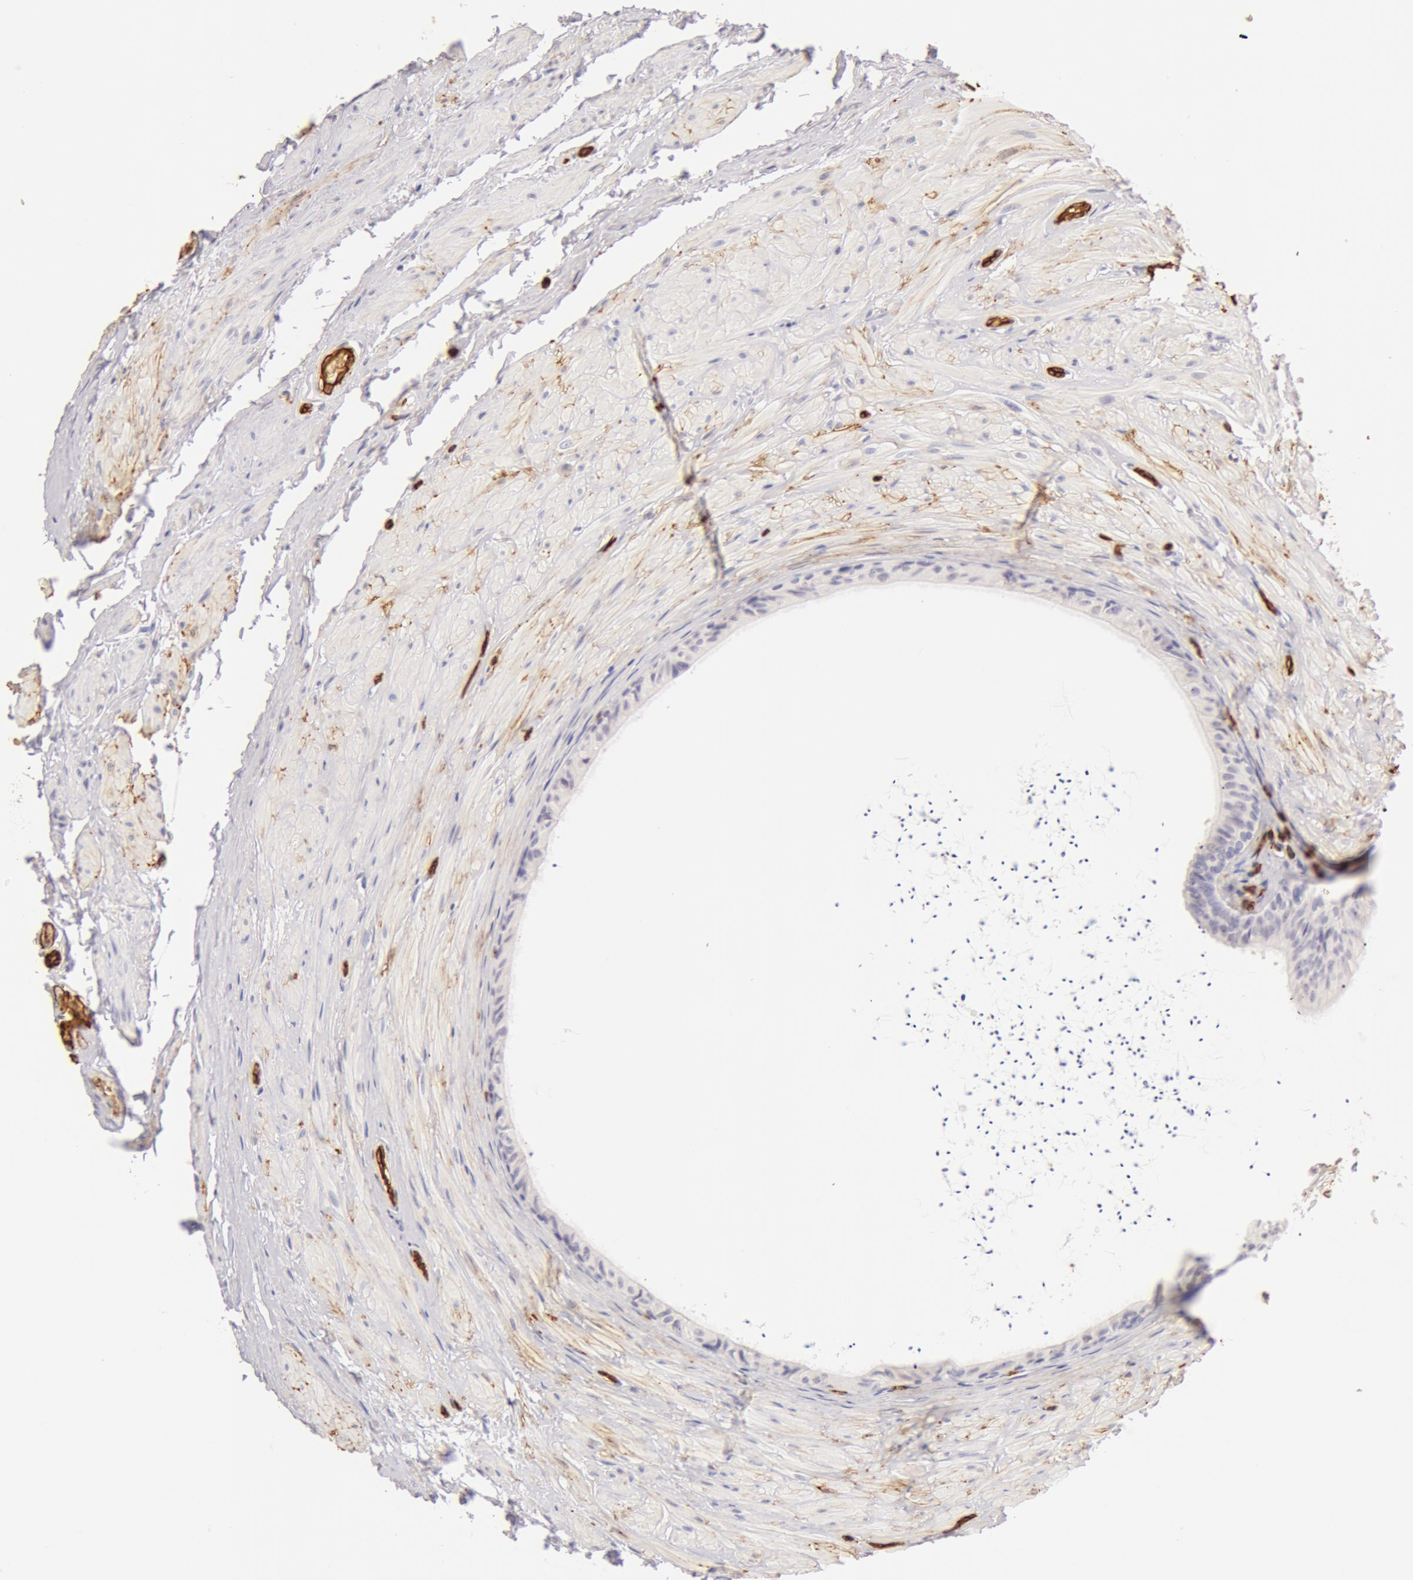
{"staining": {"intensity": "negative", "quantity": "none", "location": "none"}, "tissue": "epididymis", "cell_type": "Glandular cells", "image_type": "normal", "snomed": [{"axis": "morphology", "description": "Normal tissue, NOS"}, {"axis": "topography", "description": "Epididymis"}], "caption": "Human epididymis stained for a protein using immunohistochemistry (IHC) demonstrates no positivity in glandular cells.", "gene": "AQP1", "patient": {"sex": "male", "age": 77}}